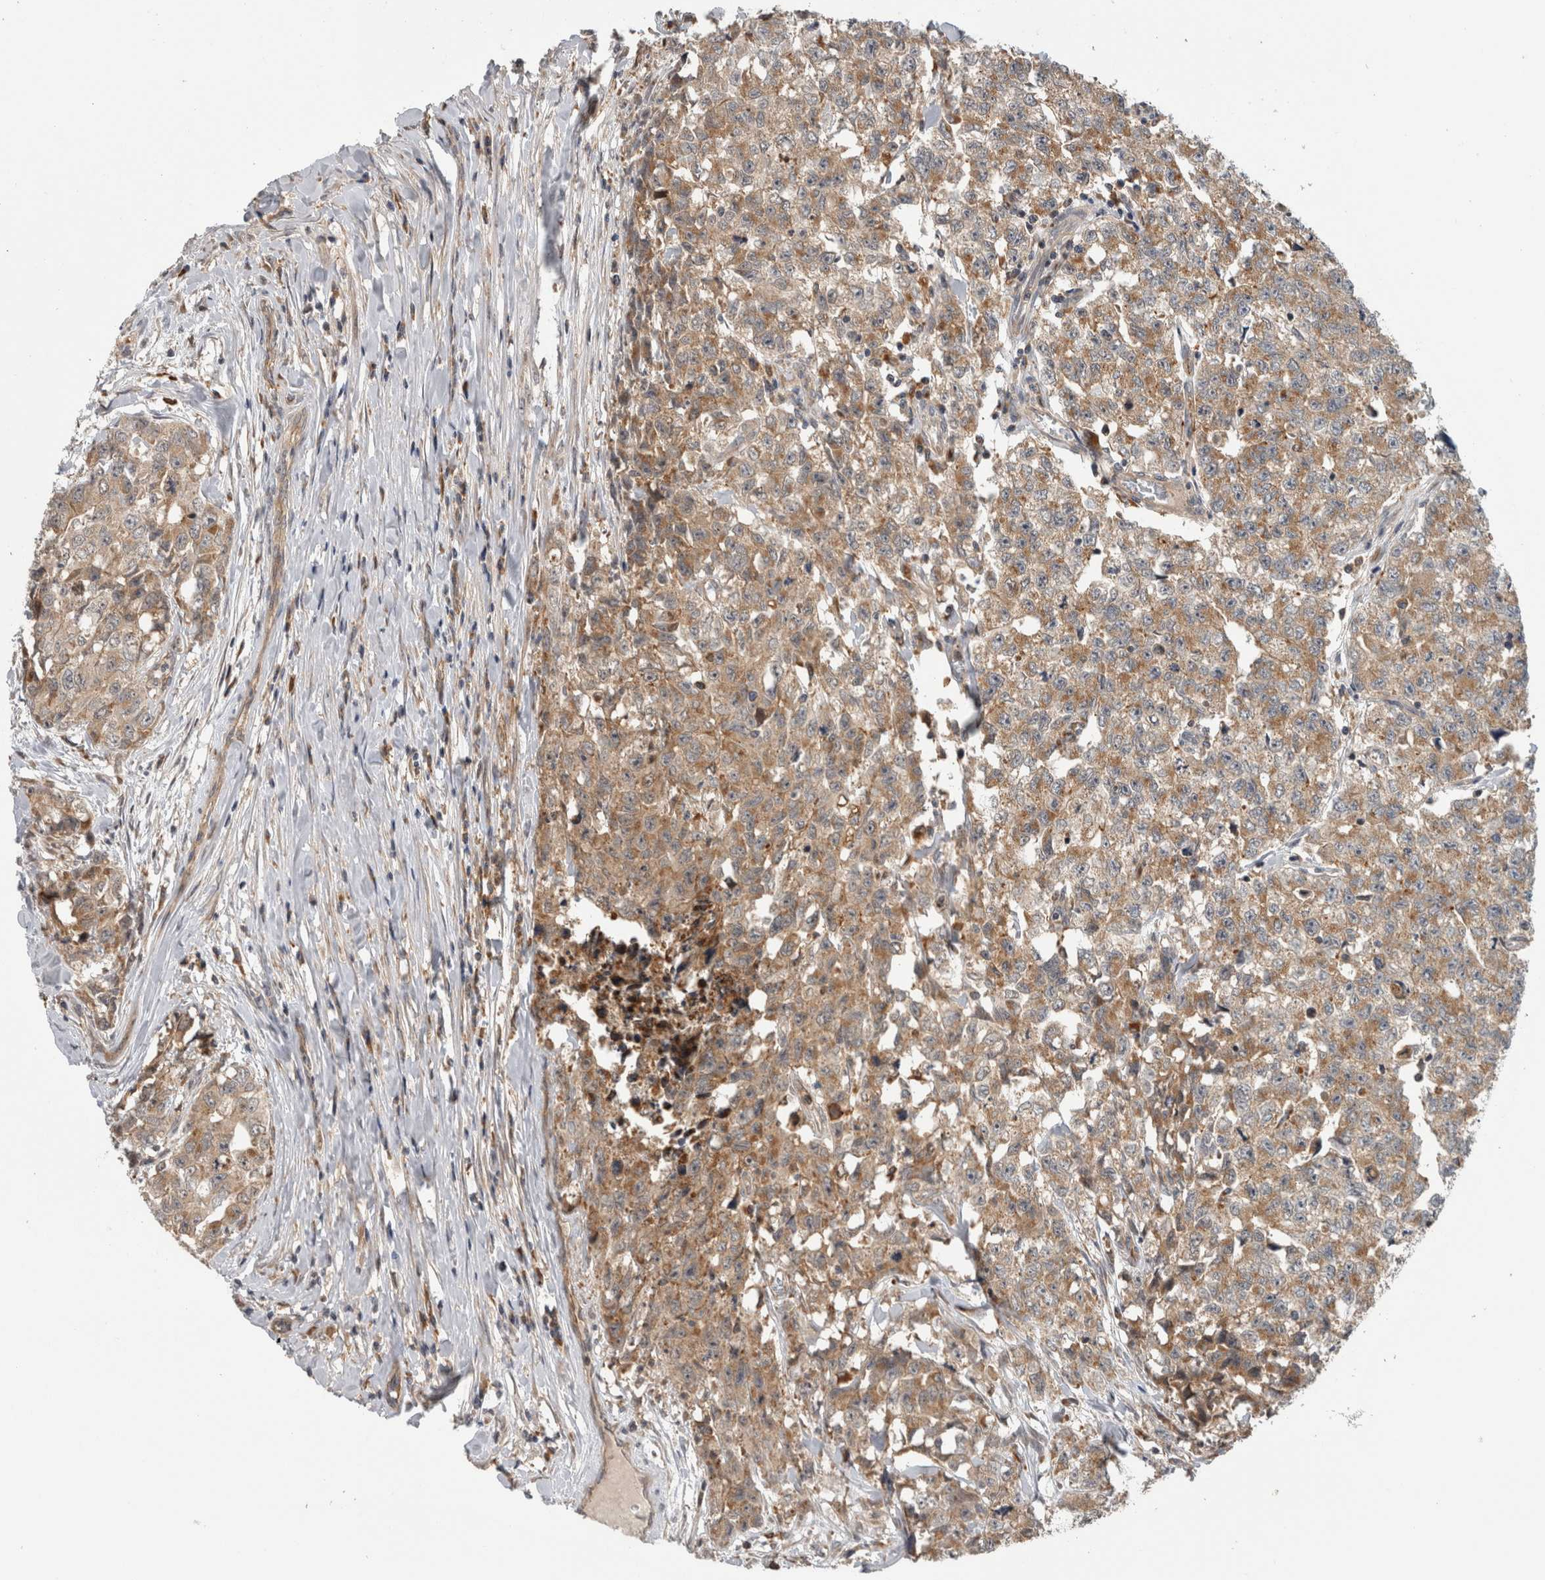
{"staining": {"intensity": "moderate", "quantity": ">75%", "location": "cytoplasmic/membranous"}, "tissue": "testis cancer", "cell_type": "Tumor cells", "image_type": "cancer", "snomed": [{"axis": "morphology", "description": "Carcinoma, Embryonal, NOS"}, {"axis": "topography", "description": "Testis"}], "caption": "Immunohistochemical staining of testis cancer shows medium levels of moderate cytoplasmic/membranous positivity in about >75% of tumor cells.", "gene": "ADGRL3", "patient": {"sex": "male", "age": 28}}